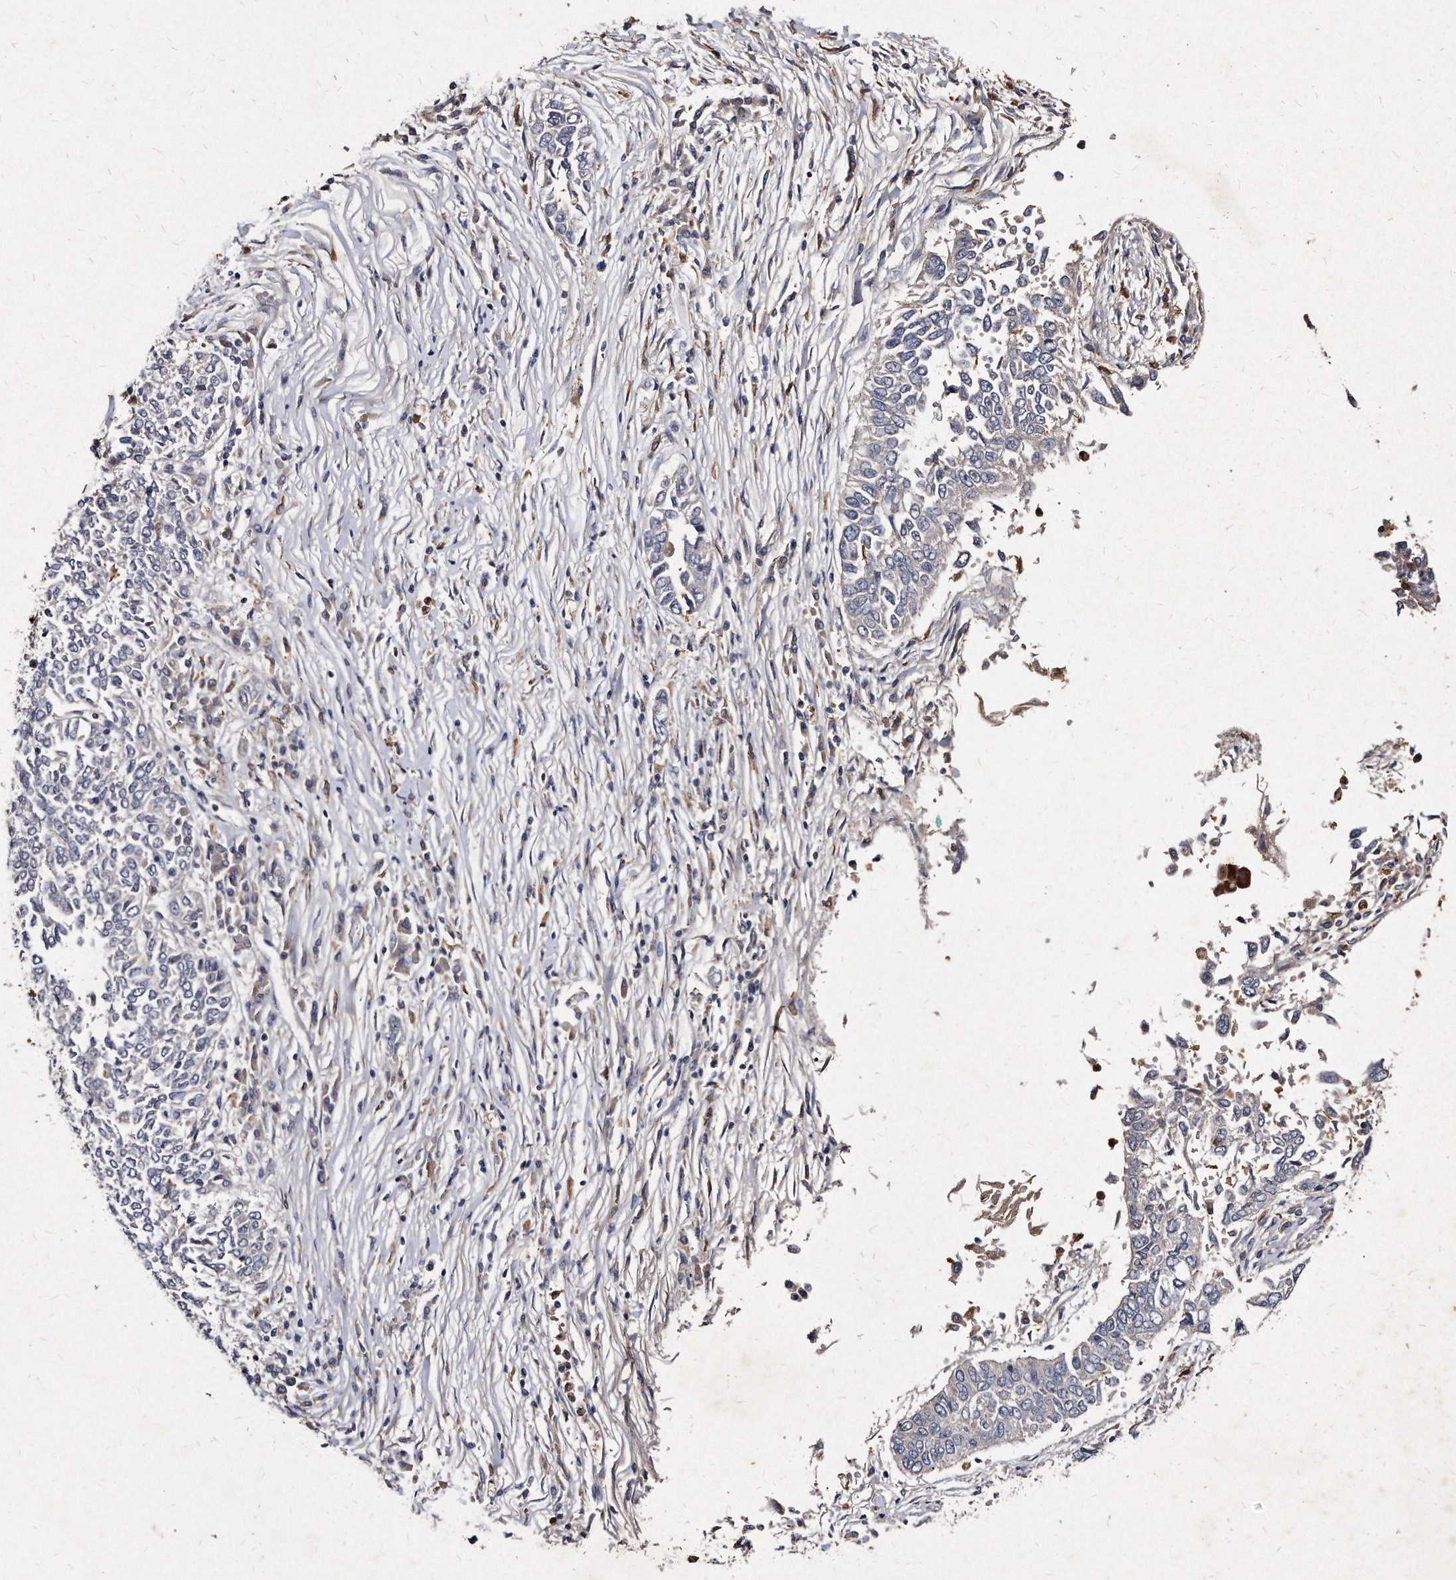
{"staining": {"intensity": "negative", "quantity": "none", "location": "none"}, "tissue": "lung cancer", "cell_type": "Tumor cells", "image_type": "cancer", "snomed": [{"axis": "morphology", "description": "Normal tissue, NOS"}, {"axis": "morphology", "description": "Squamous cell carcinoma, NOS"}, {"axis": "topography", "description": "Cartilage tissue"}, {"axis": "topography", "description": "Bronchus"}, {"axis": "topography", "description": "Lung"}, {"axis": "topography", "description": "Peripheral nerve tissue"}], "caption": "High power microscopy histopathology image of an immunohistochemistry micrograph of squamous cell carcinoma (lung), revealing no significant expression in tumor cells.", "gene": "KLHDC3", "patient": {"sex": "female", "age": 49}}